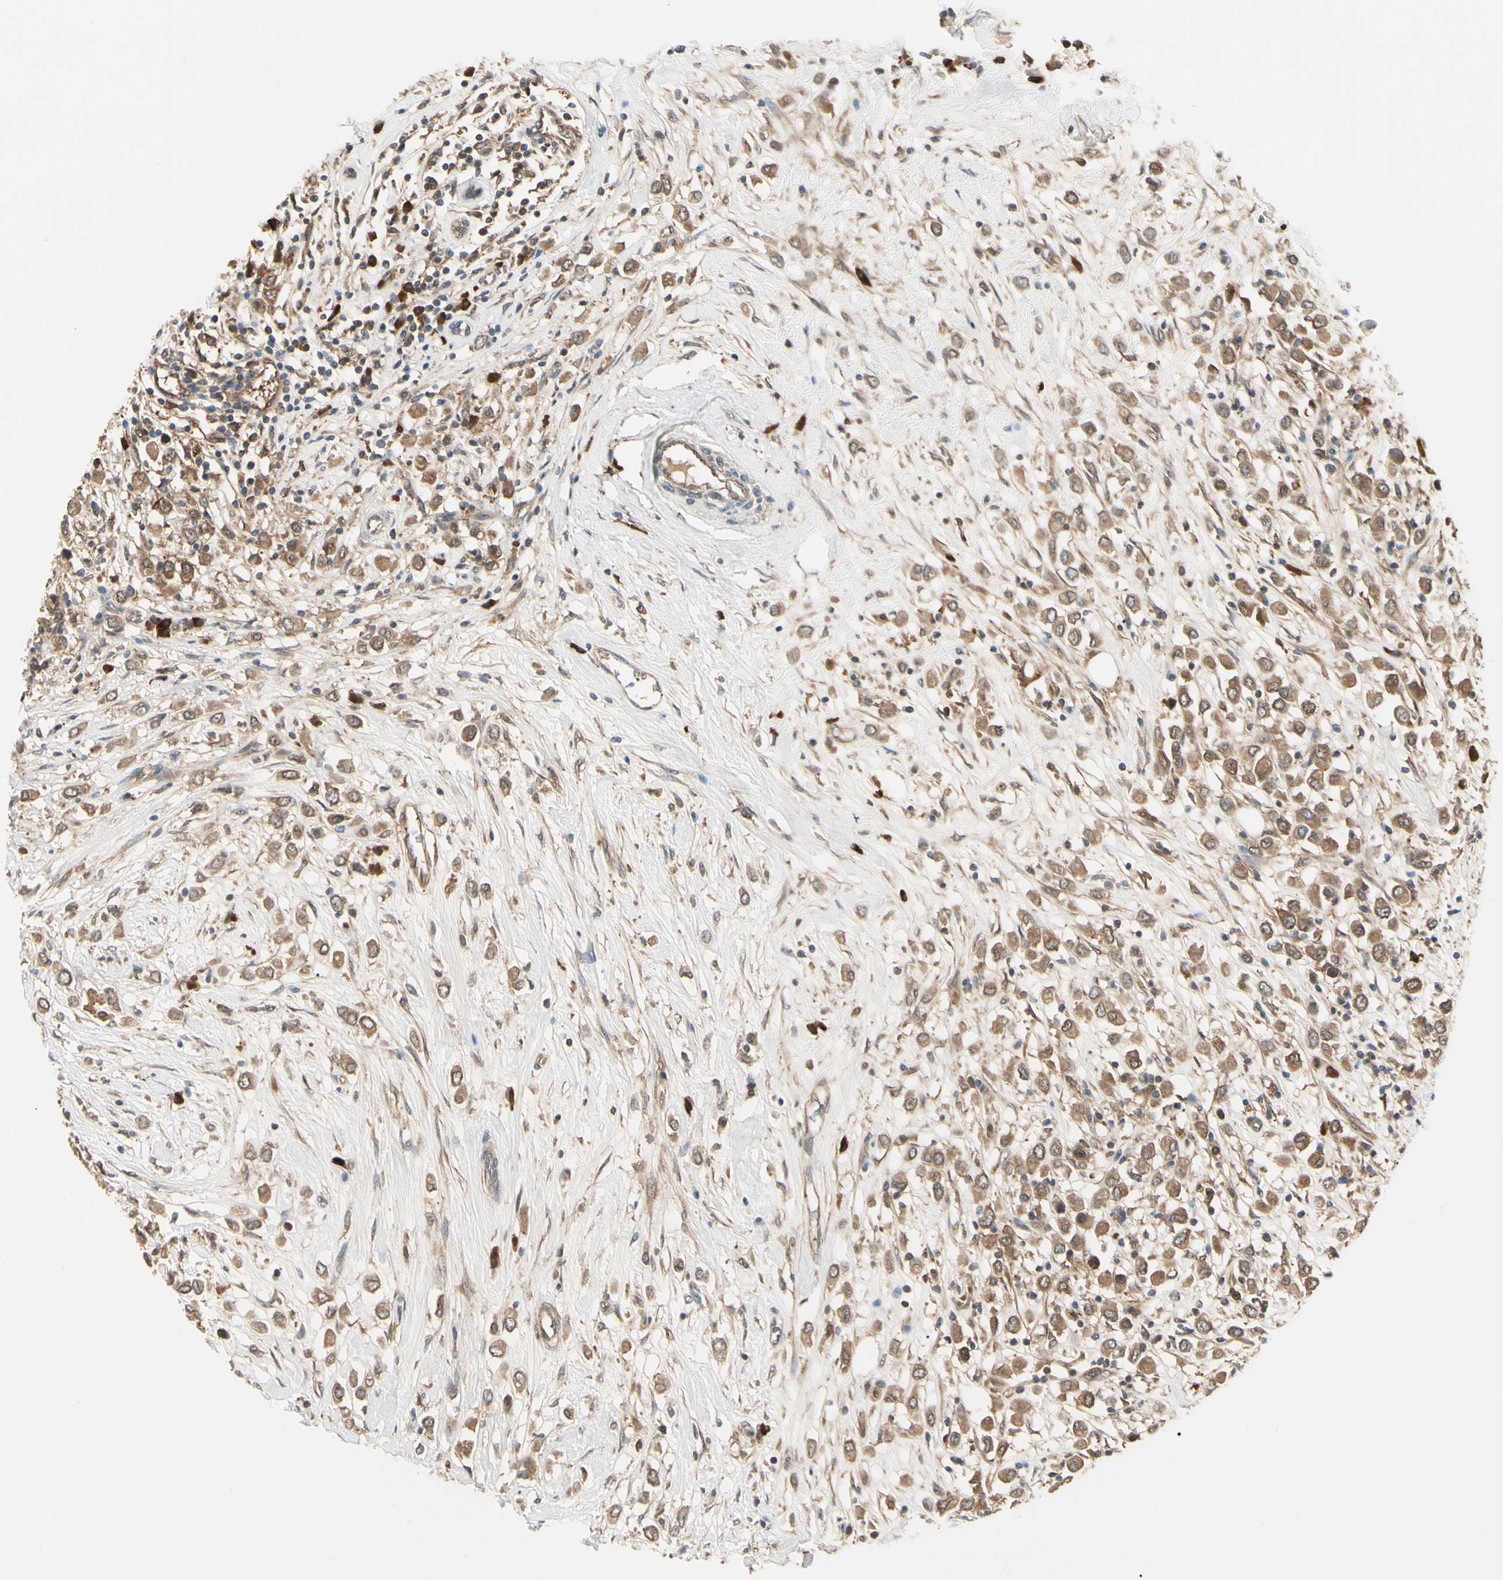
{"staining": {"intensity": "moderate", "quantity": ">75%", "location": "cytoplasmic/membranous"}, "tissue": "breast cancer", "cell_type": "Tumor cells", "image_type": "cancer", "snomed": [{"axis": "morphology", "description": "Duct carcinoma"}, {"axis": "topography", "description": "Breast"}], "caption": "Protein staining reveals moderate cytoplasmic/membranous positivity in about >75% of tumor cells in breast intraductal carcinoma.", "gene": "NME1-NME2", "patient": {"sex": "female", "age": 61}}